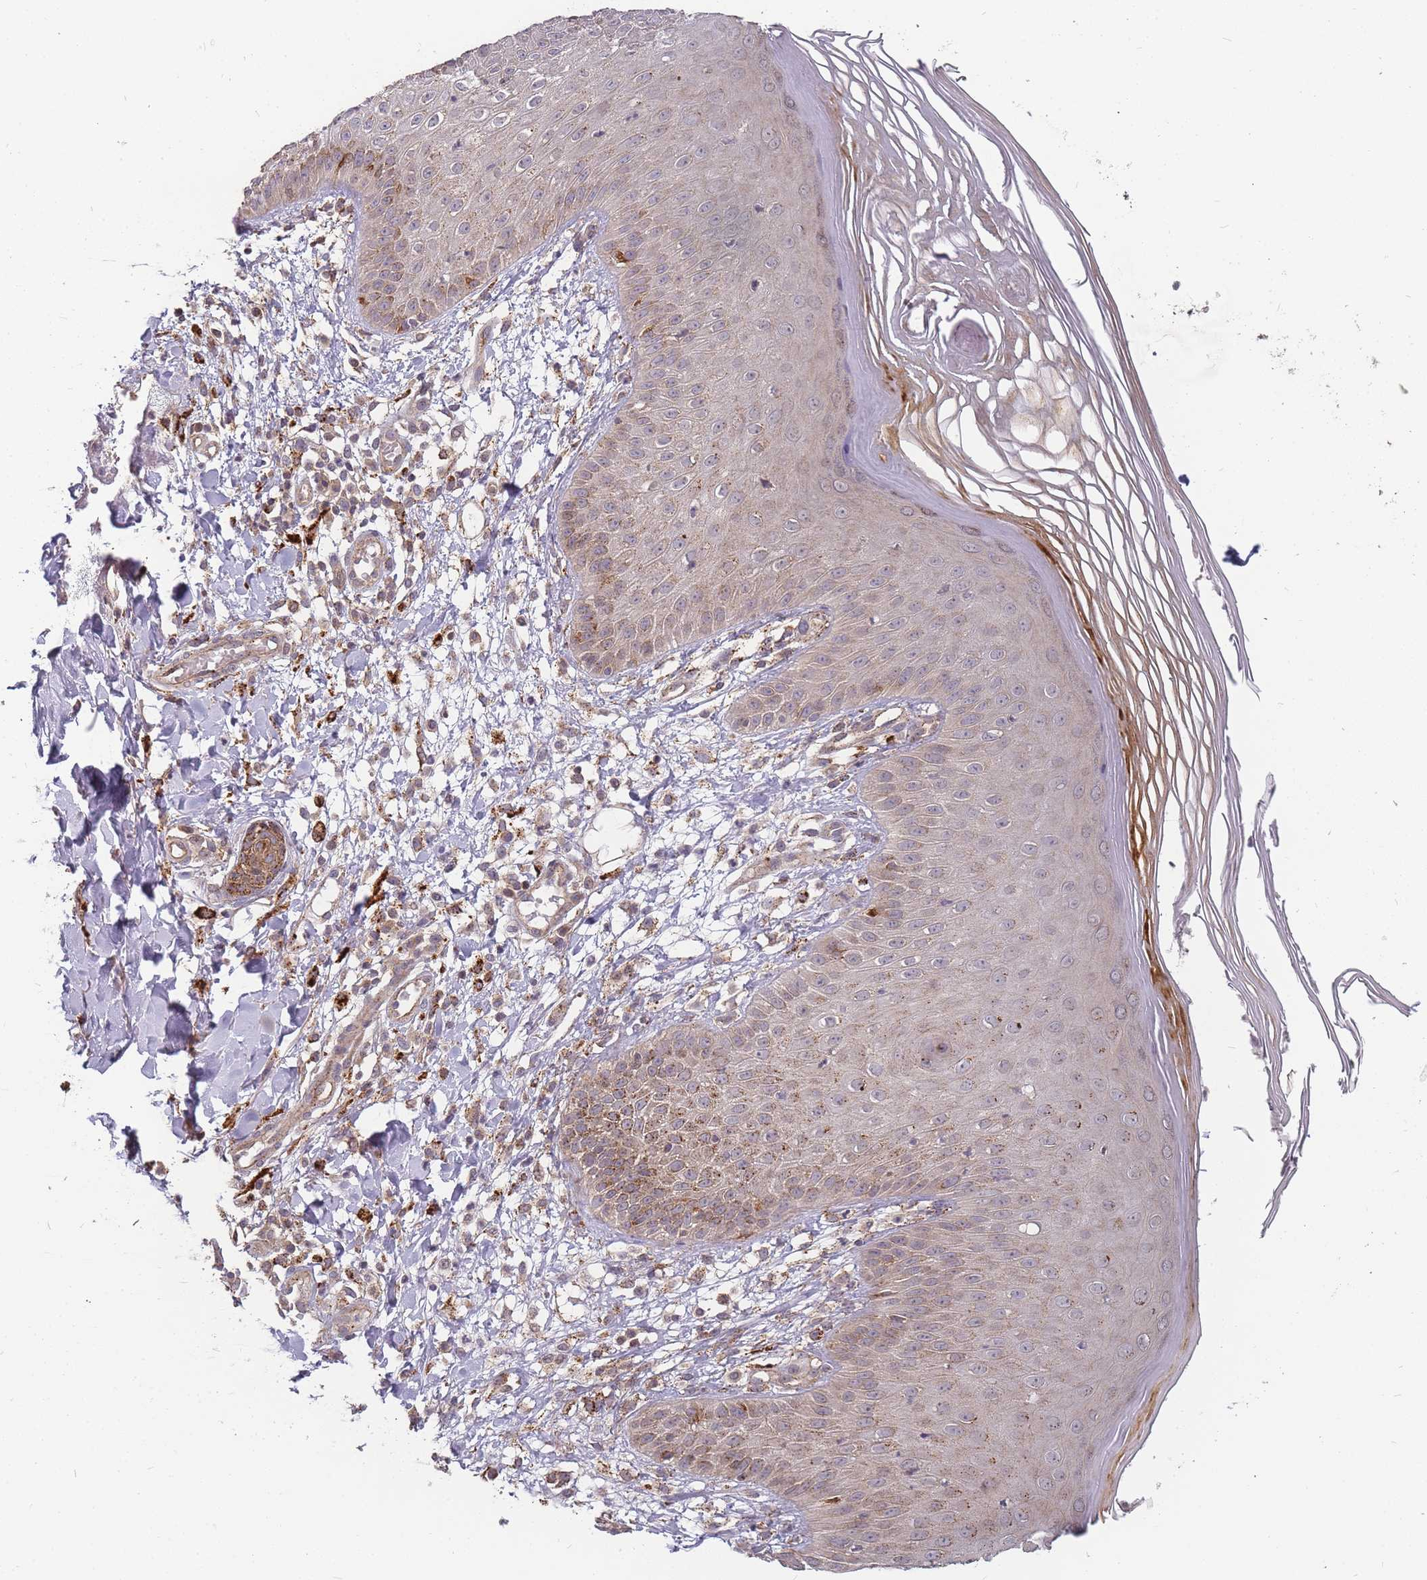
{"staining": {"intensity": "moderate", "quantity": "25%-75%", "location": "cytoplasmic/membranous"}, "tissue": "skin", "cell_type": "Epidermal cells", "image_type": "normal", "snomed": [{"axis": "morphology", "description": "Normal tissue, NOS"}, {"axis": "morphology", "description": "Inflammation, NOS"}, {"axis": "topography", "description": "Soft tissue"}, {"axis": "topography", "description": "Anal"}], "caption": "IHC staining of unremarkable skin, which reveals medium levels of moderate cytoplasmic/membranous positivity in about 25%-75% of epidermal cells indicating moderate cytoplasmic/membranous protein staining. The staining was performed using DAB (3,3'-diaminobenzidine) (brown) for protein detection and nuclei were counterstained in hematoxylin (blue).", "gene": "ATG5", "patient": {"sex": "female", "age": 15}}